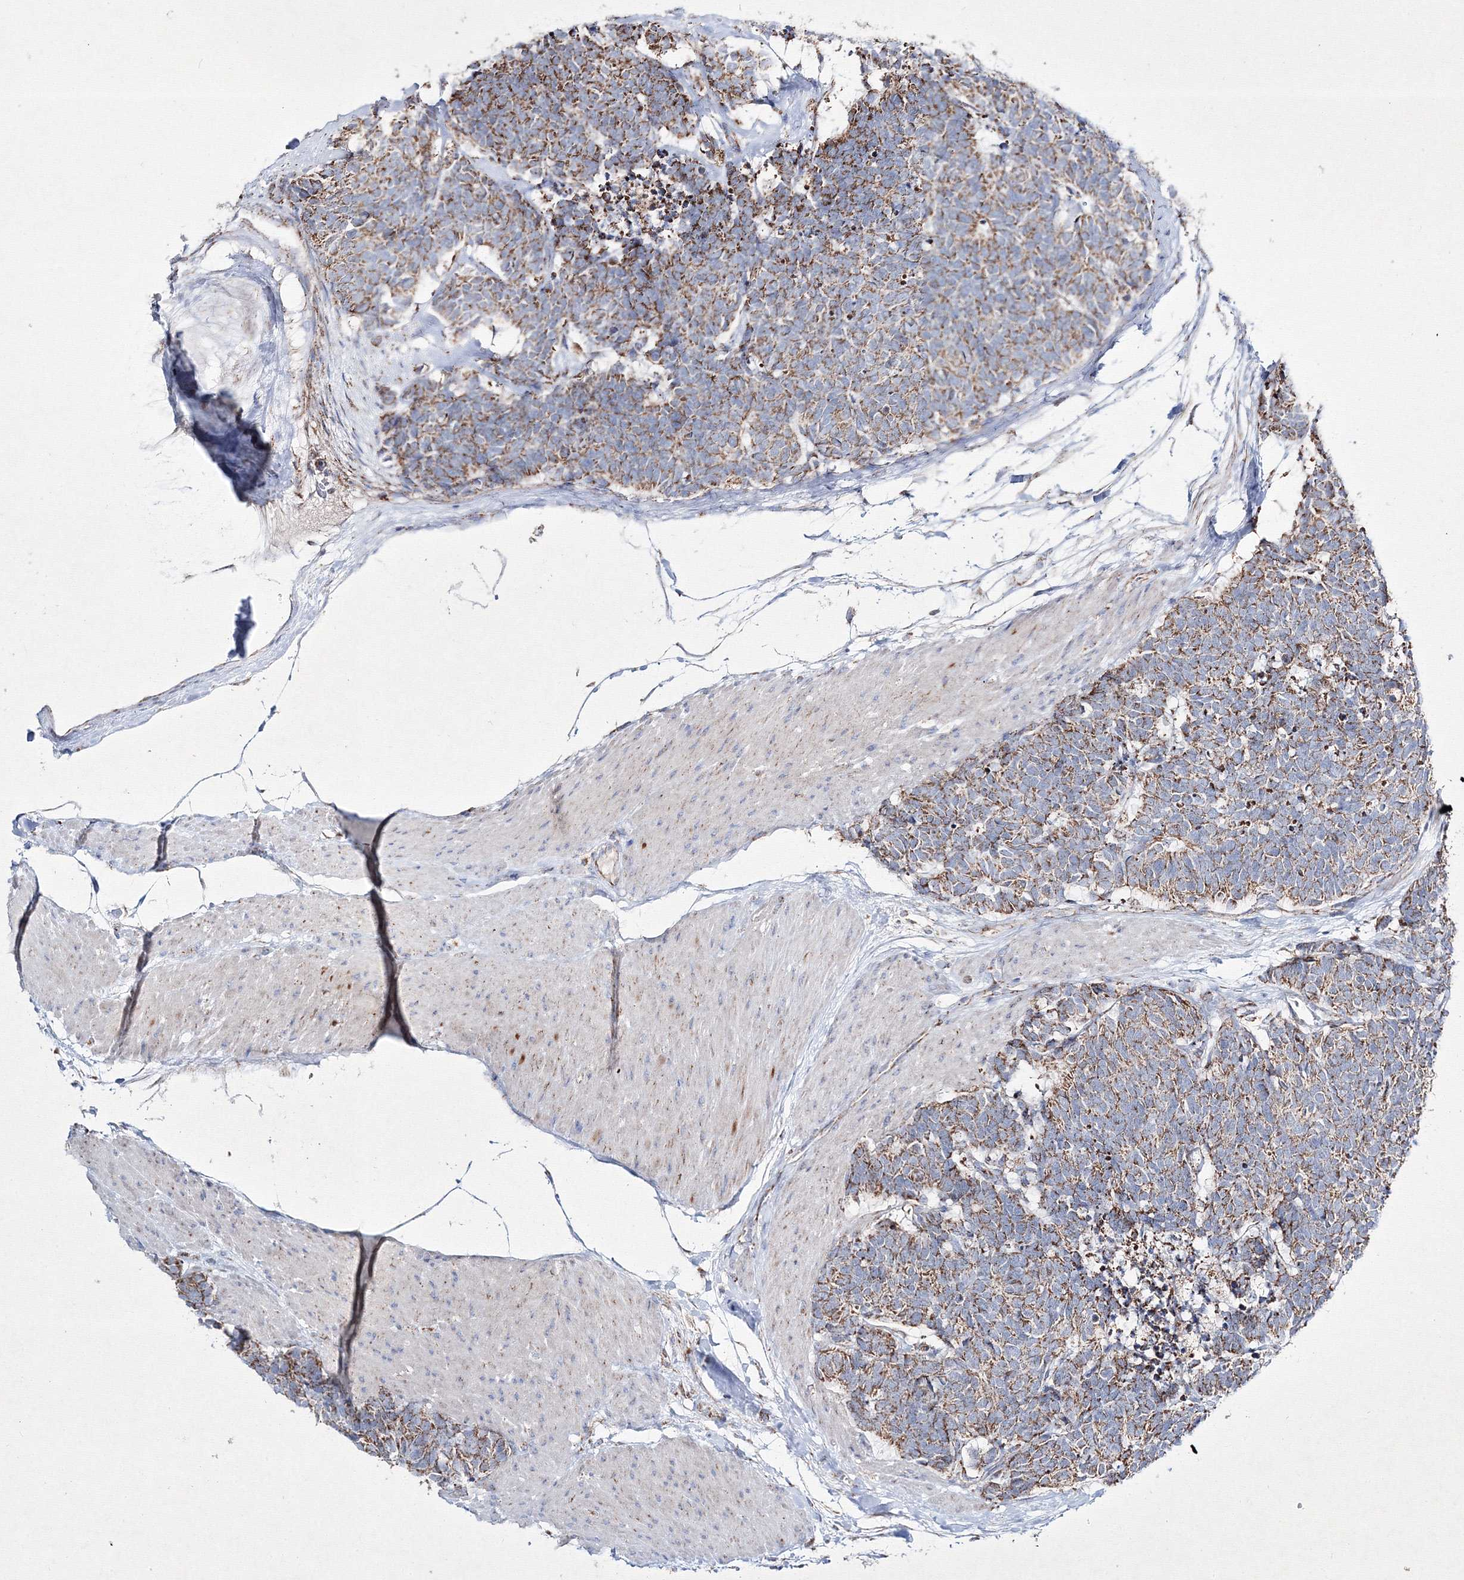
{"staining": {"intensity": "moderate", "quantity": ">75%", "location": "cytoplasmic/membranous"}, "tissue": "carcinoid", "cell_type": "Tumor cells", "image_type": "cancer", "snomed": [{"axis": "morphology", "description": "Carcinoma, NOS"}, {"axis": "morphology", "description": "Carcinoid, malignant, NOS"}, {"axis": "topography", "description": "Urinary bladder"}], "caption": "The immunohistochemical stain highlights moderate cytoplasmic/membranous staining in tumor cells of carcinoma tissue.", "gene": "IGSF9", "patient": {"sex": "male", "age": 57}}